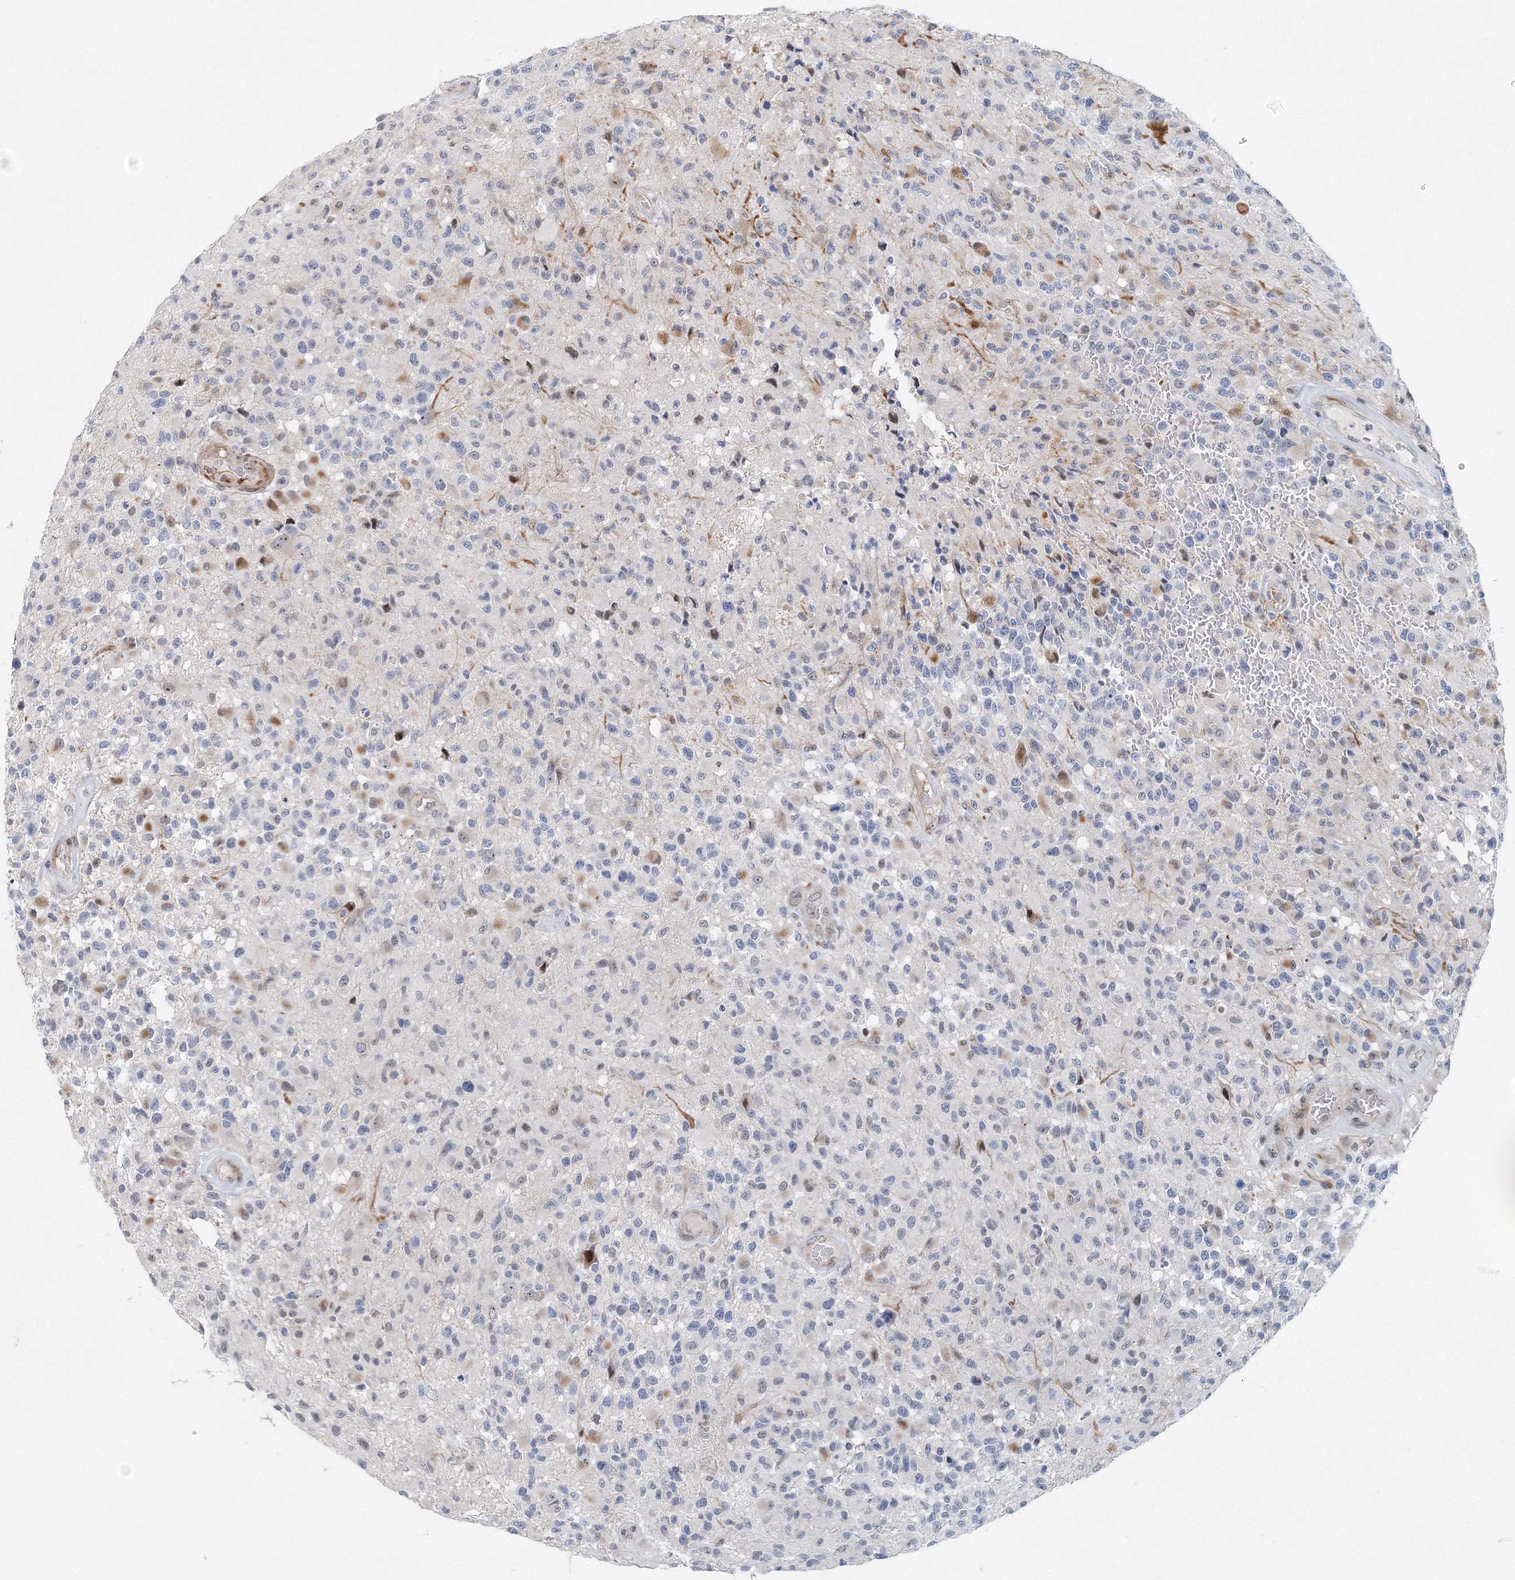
{"staining": {"intensity": "negative", "quantity": "none", "location": "none"}, "tissue": "glioma", "cell_type": "Tumor cells", "image_type": "cancer", "snomed": [{"axis": "morphology", "description": "Glioma, malignant, High grade"}, {"axis": "morphology", "description": "Glioblastoma, NOS"}, {"axis": "topography", "description": "Brain"}], "caption": "Malignant glioma (high-grade) was stained to show a protein in brown. There is no significant staining in tumor cells.", "gene": "UIMC1", "patient": {"sex": "male", "age": 60}}